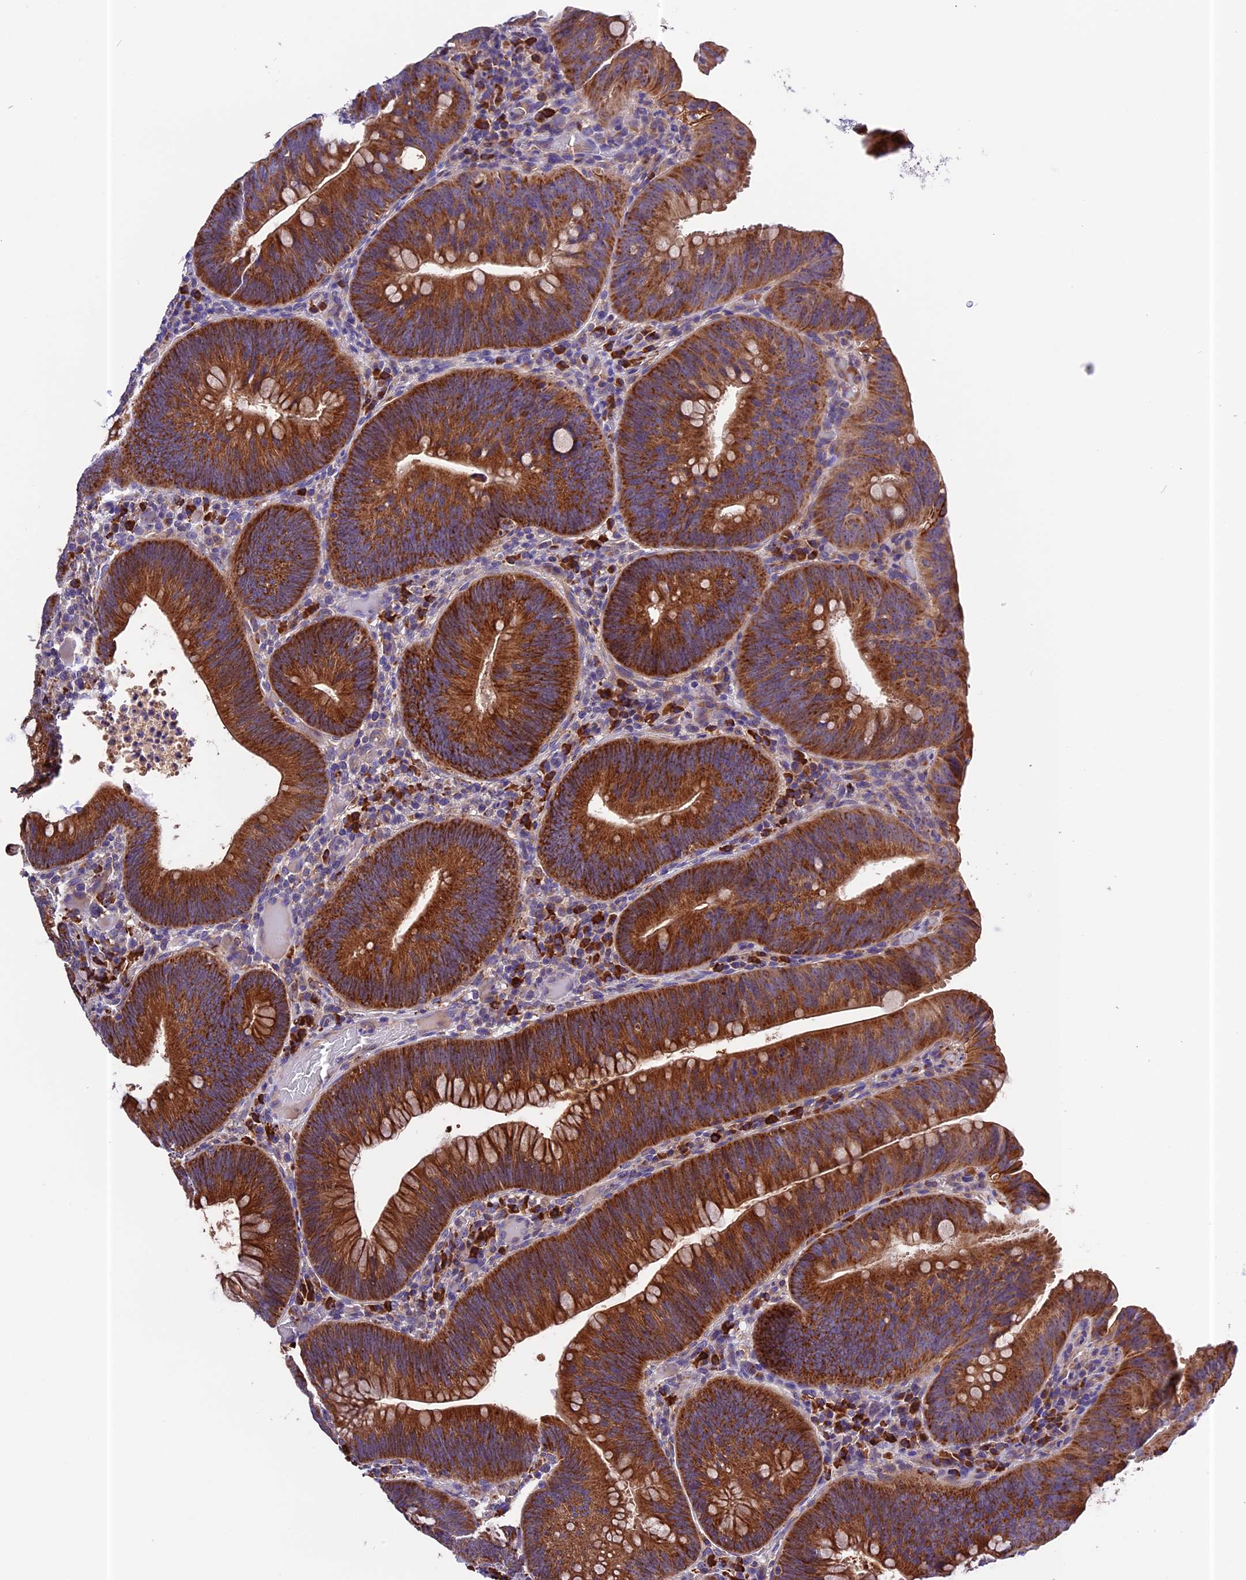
{"staining": {"intensity": "strong", "quantity": ">75%", "location": "cytoplasmic/membranous"}, "tissue": "colorectal cancer", "cell_type": "Tumor cells", "image_type": "cancer", "snomed": [{"axis": "morphology", "description": "Adenocarcinoma, NOS"}, {"axis": "topography", "description": "Rectum"}], "caption": "There is high levels of strong cytoplasmic/membranous expression in tumor cells of colorectal cancer (adenocarcinoma), as demonstrated by immunohistochemical staining (brown color).", "gene": "METTL22", "patient": {"sex": "female", "age": 75}}